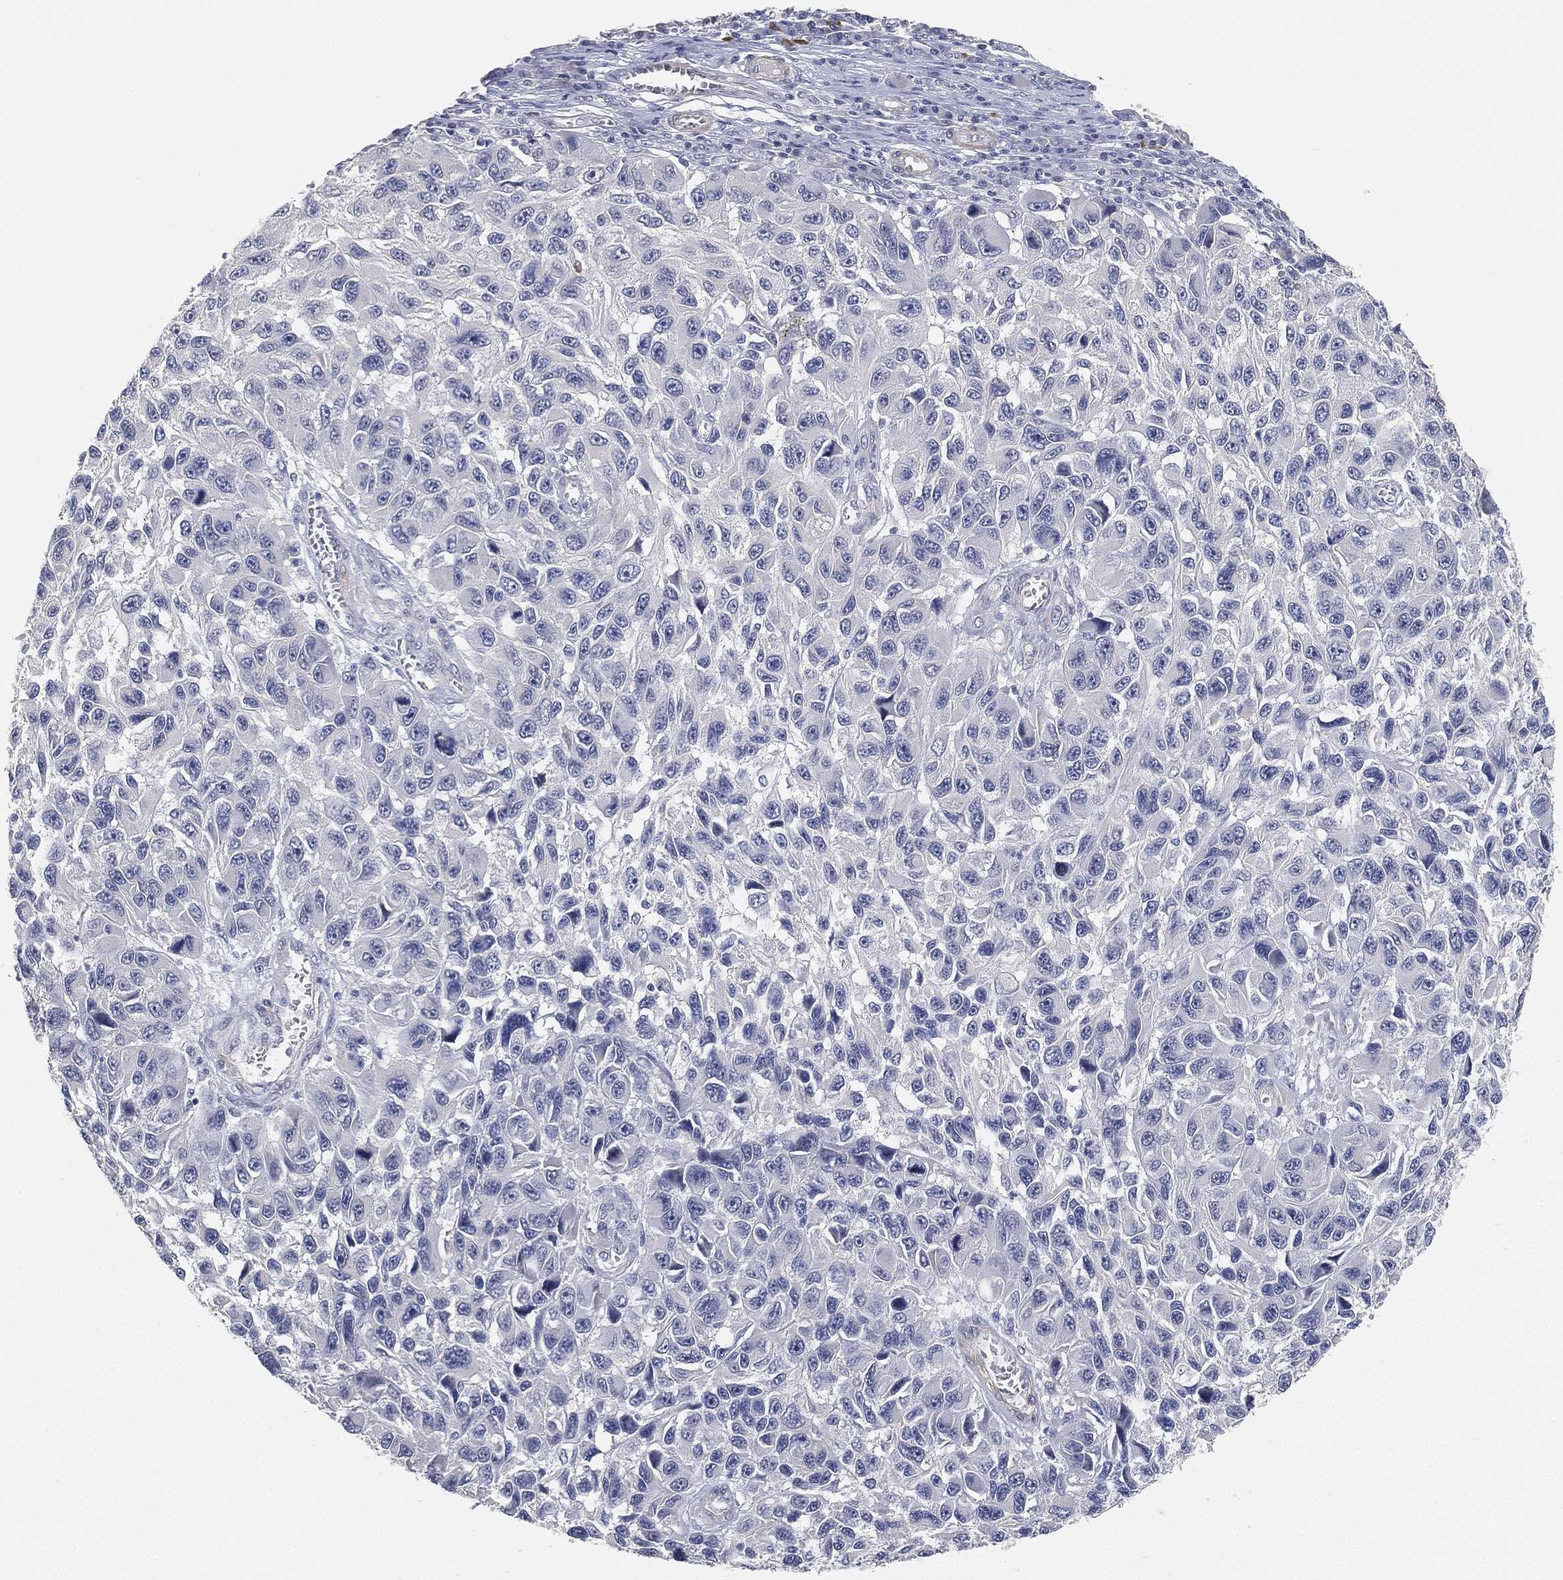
{"staining": {"intensity": "negative", "quantity": "none", "location": "none"}, "tissue": "melanoma", "cell_type": "Tumor cells", "image_type": "cancer", "snomed": [{"axis": "morphology", "description": "Malignant melanoma, NOS"}, {"axis": "topography", "description": "Skin"}], "caption": "IHC of malignant melanoma demonstrates no staining in tumor cells.", "gene": "GPR61", "patient": {"sex": "male", "age": 53}}